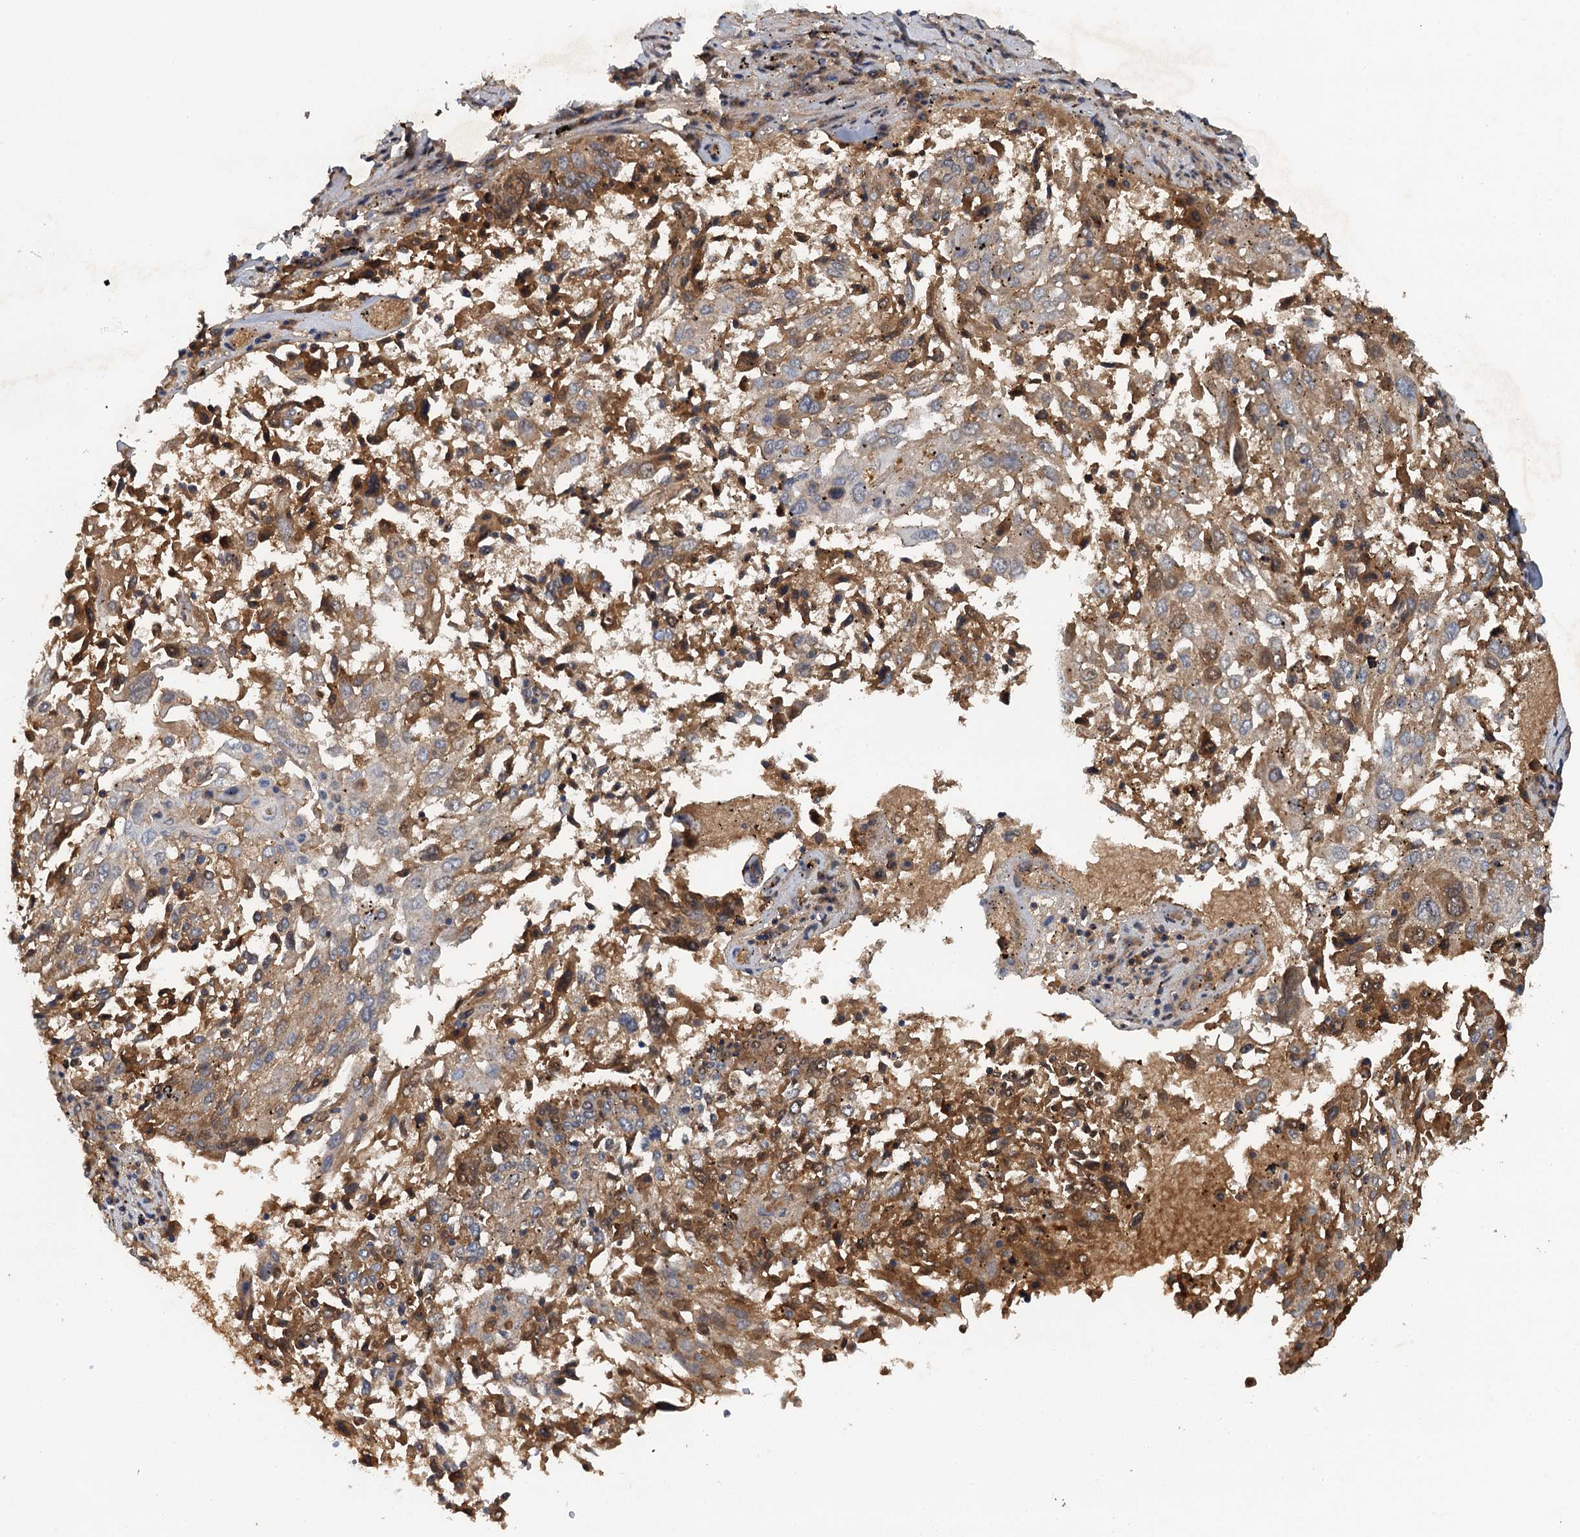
{"staining": {"intensity": "moderate", "quantity": ">75%", "location": "cytoplasmic/membranous"}, "tissue": "lung cancer", "cell_type": "Tumor cells", "image_type": "cancer", "snomed": [{"axis": "morphology", "description": "Squamous cell carcinoma, NOS"}, {"axis": "topography", "description": "Lung"}], "caption": "Moderate cytoplasmic/membranous expression is appreciated in about >75% of tumor cells in lung squamous cell carcinoma.", "gene": "HAPLN3", "patient": {"sex": "male", "age": 65}}